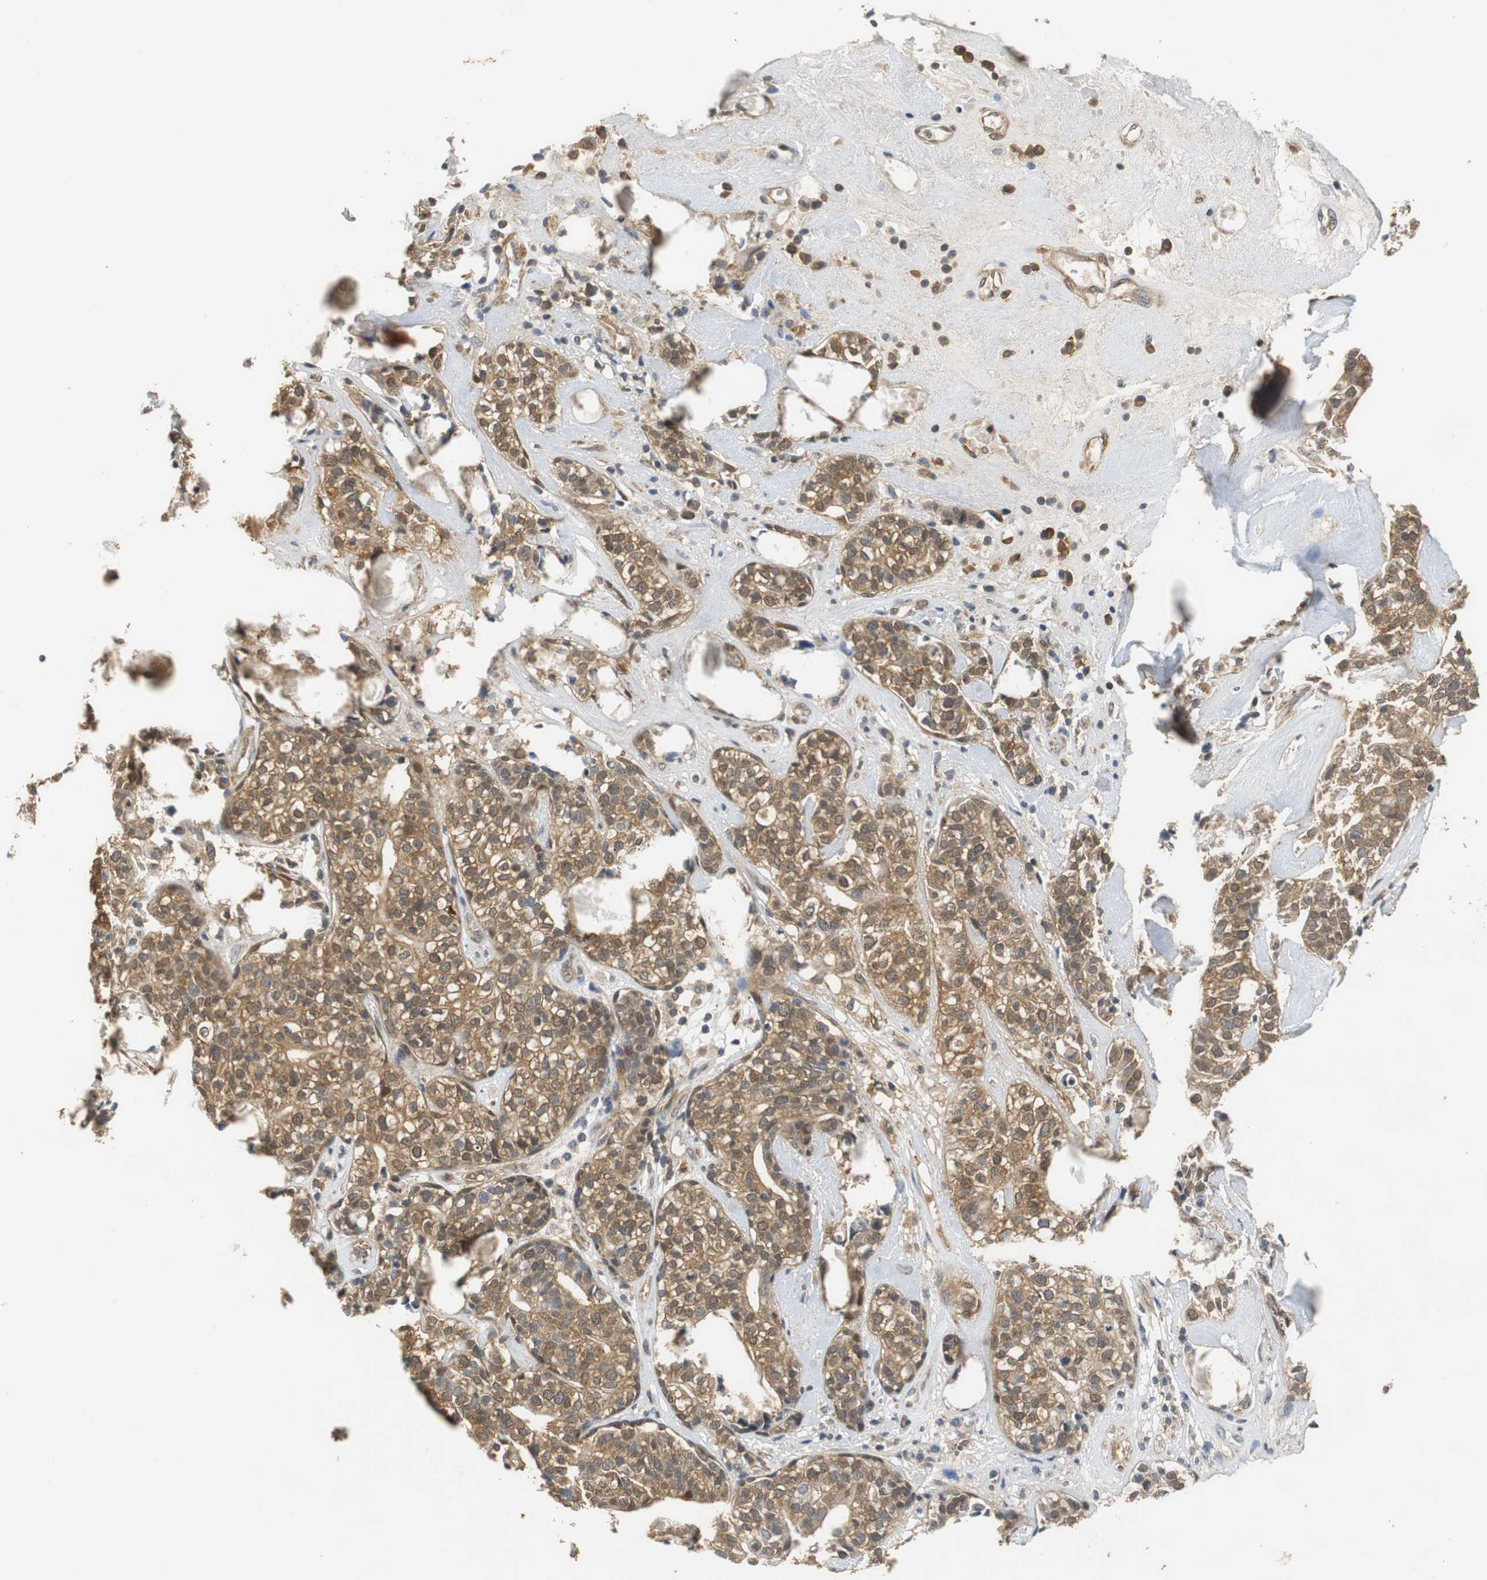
{"staining": {"intensity": "moderate", "quantity": ">75%", "location": "cytoplasmic/membranous,nuclear"}, "tissue": "head and neck cancer", "cell_type": "Tumor cells", "image_type": "cancer", "snomed": [{"axis": "morphology", "description": "Adenocarcinoma, NOS"}, {"axis": "topography", "description": "Salivary gland"}, {"axis": "topography", "description": "Head-Neck"}], "caption": "Moderate cytoplasmic/membranous and nuclear protein positivity is seen in approximately >75% of tumor cells in adenocarcinoma (head and neck).", "gene": "UBQLN2", "patient": {"sex": "female", "age": 65}}